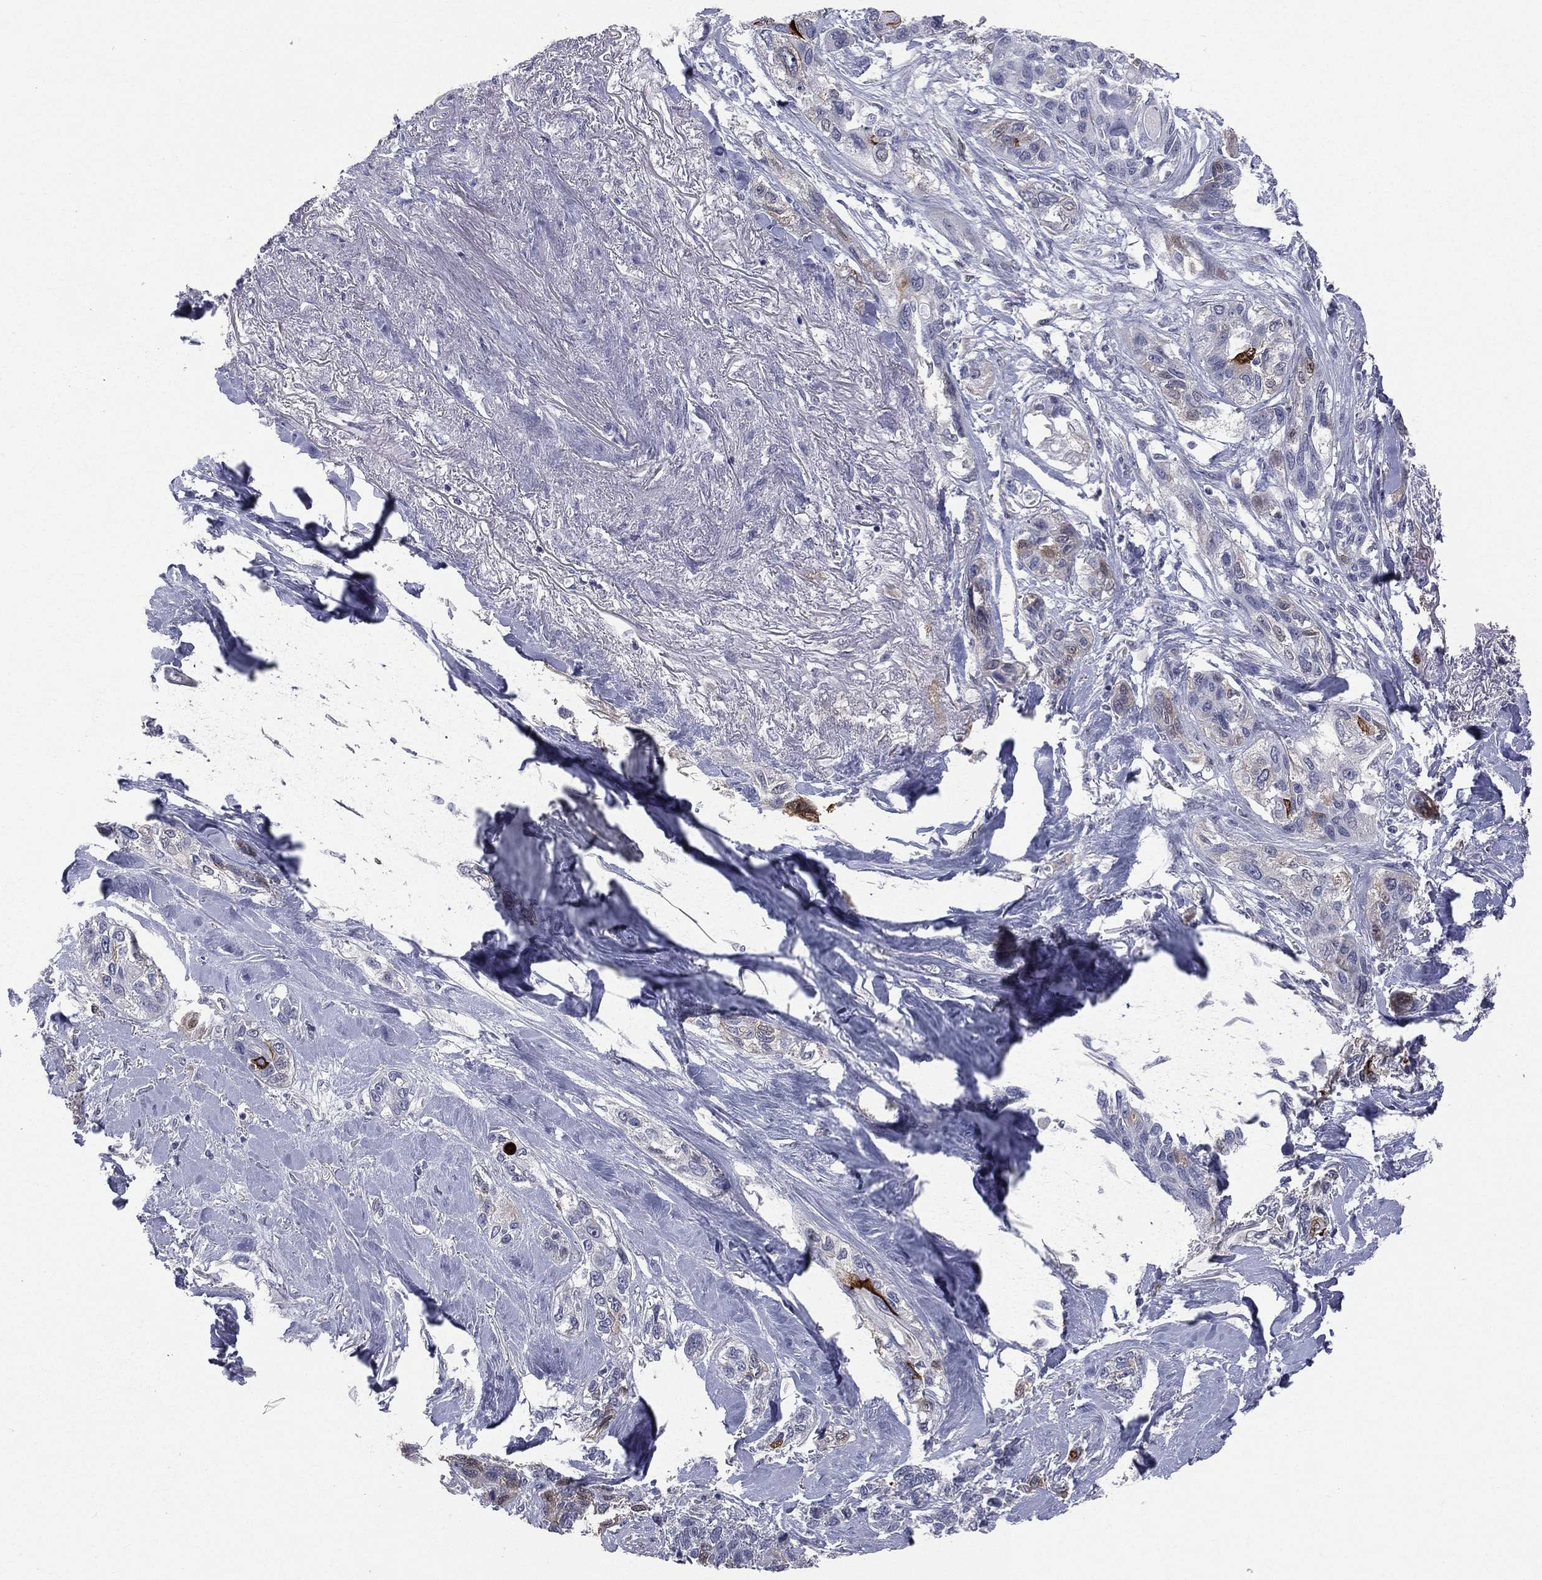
{"staining": {"intensity": "strong", "quantity": "<25%", "location": "cytoplasmic/membranous"}, "tissue": "lung cancer", "cell_type": "Tumor cells", "image_type": "cancer", "snomed": [{"axis": "morphology", "description": "Squamous cell carcinoma, NOS"}, {"axis": "topography", "description": "Lung"}], "caption": "Lung cancer stained with immunohistochemistry displays strong cytoplasmic/membranous positivity in about <25% of tumor cells.", "gene": "DMKN", "patient": {"sex": "female", "age": 70}}